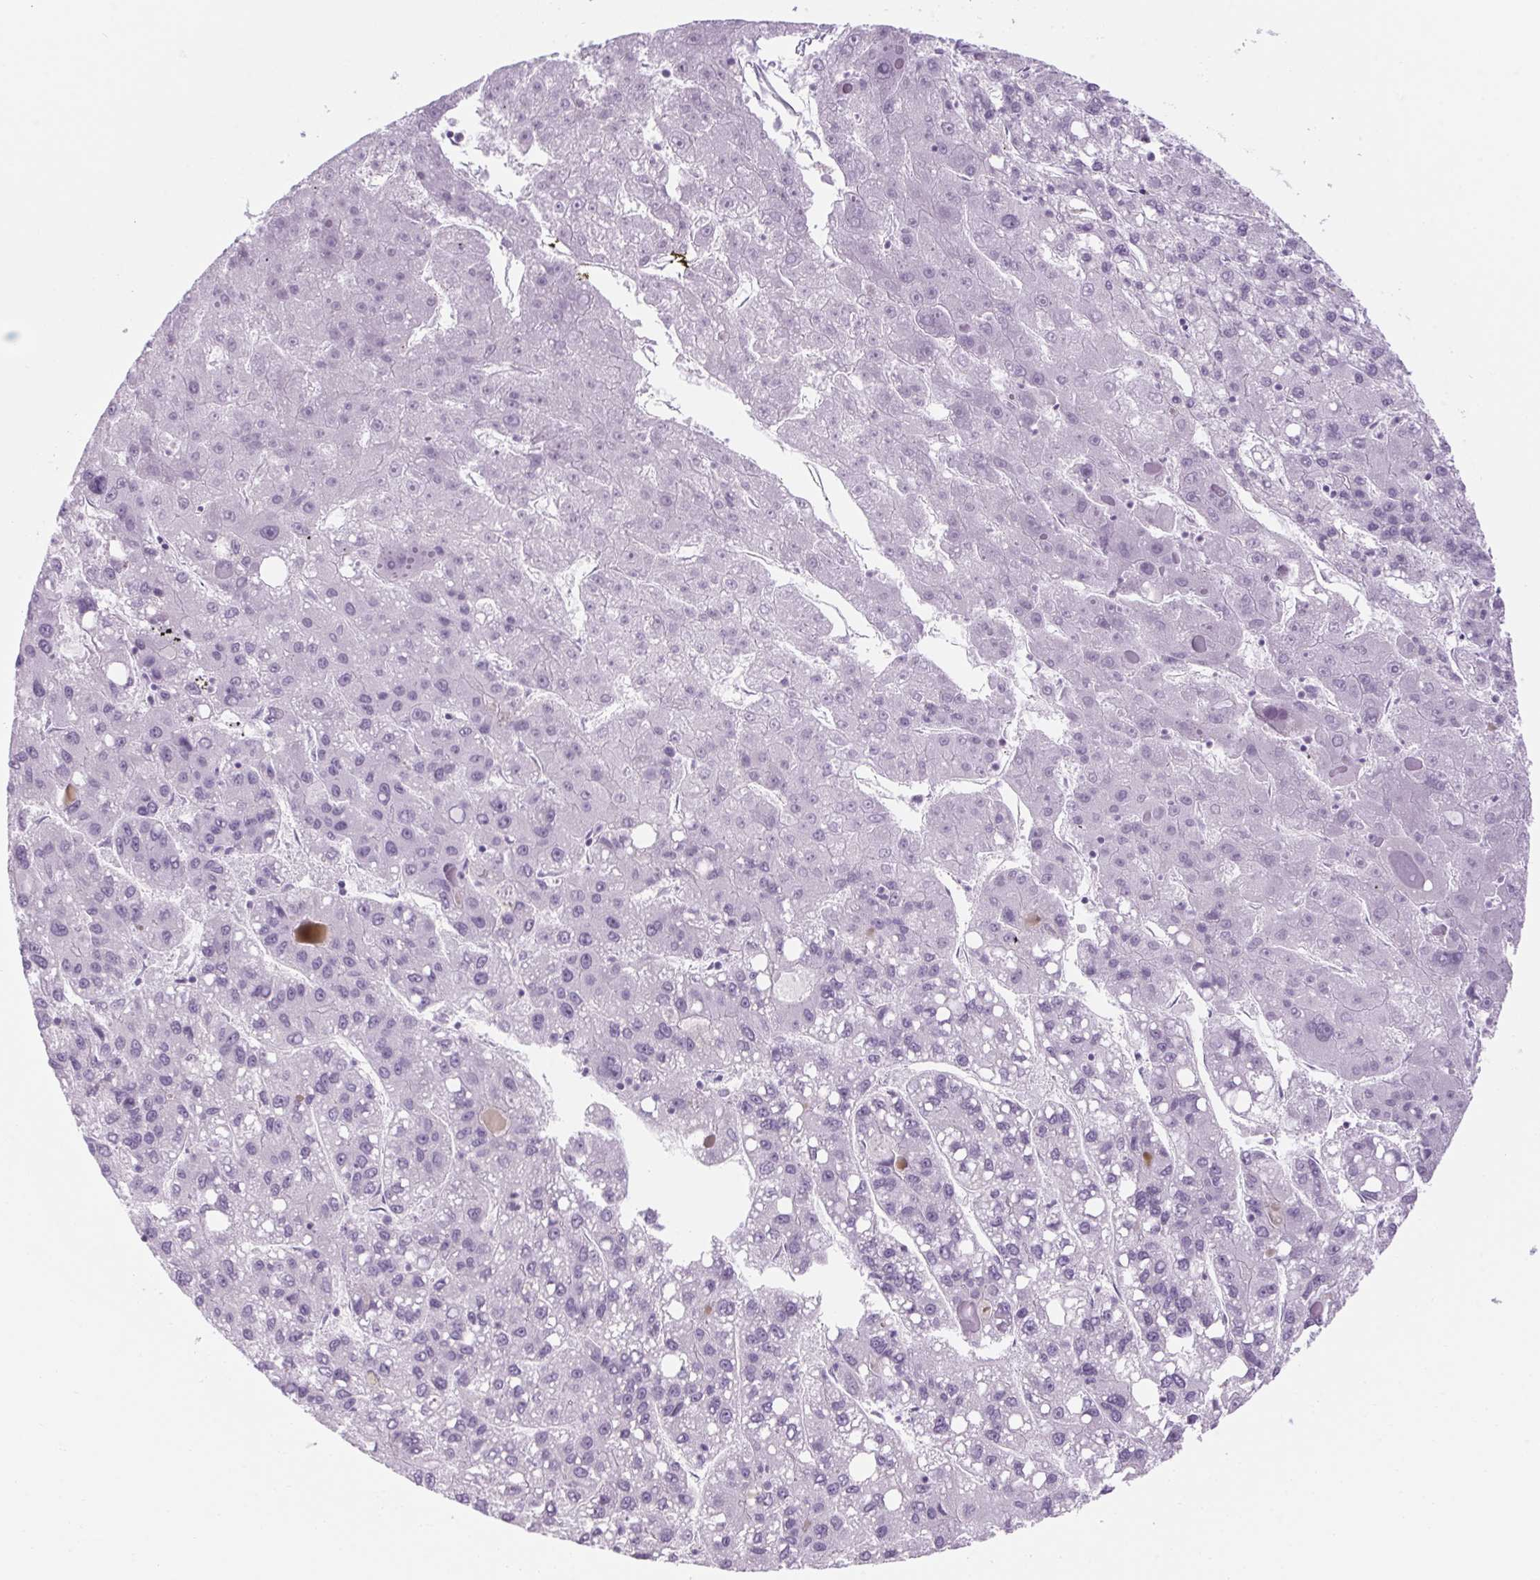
{"staining": {"intensity": "negative", "quantity": "none", "location": "none"}, "tissue": "liver cancer", "cell_type": "Tumor cells", "image_type": "cancer", "snomed": [{"axis": "morphology", "description": "Carcinoma, Hepatocellular, NOS"}, {"axis": "topography", "description": "Liver"}], "caption": "High magnification brightfield microscopy of liver cancer stained with DAB (3,3'-diaminobenzidine) (brown) and counterstained with hematoxylin (blue): tumor cells show no significant staining. (Immunohistochemistry (ihc), brightfield microscopy, high magnification).", "gene": "RPTN", "patient": {"sex": "female", "age": 82}}